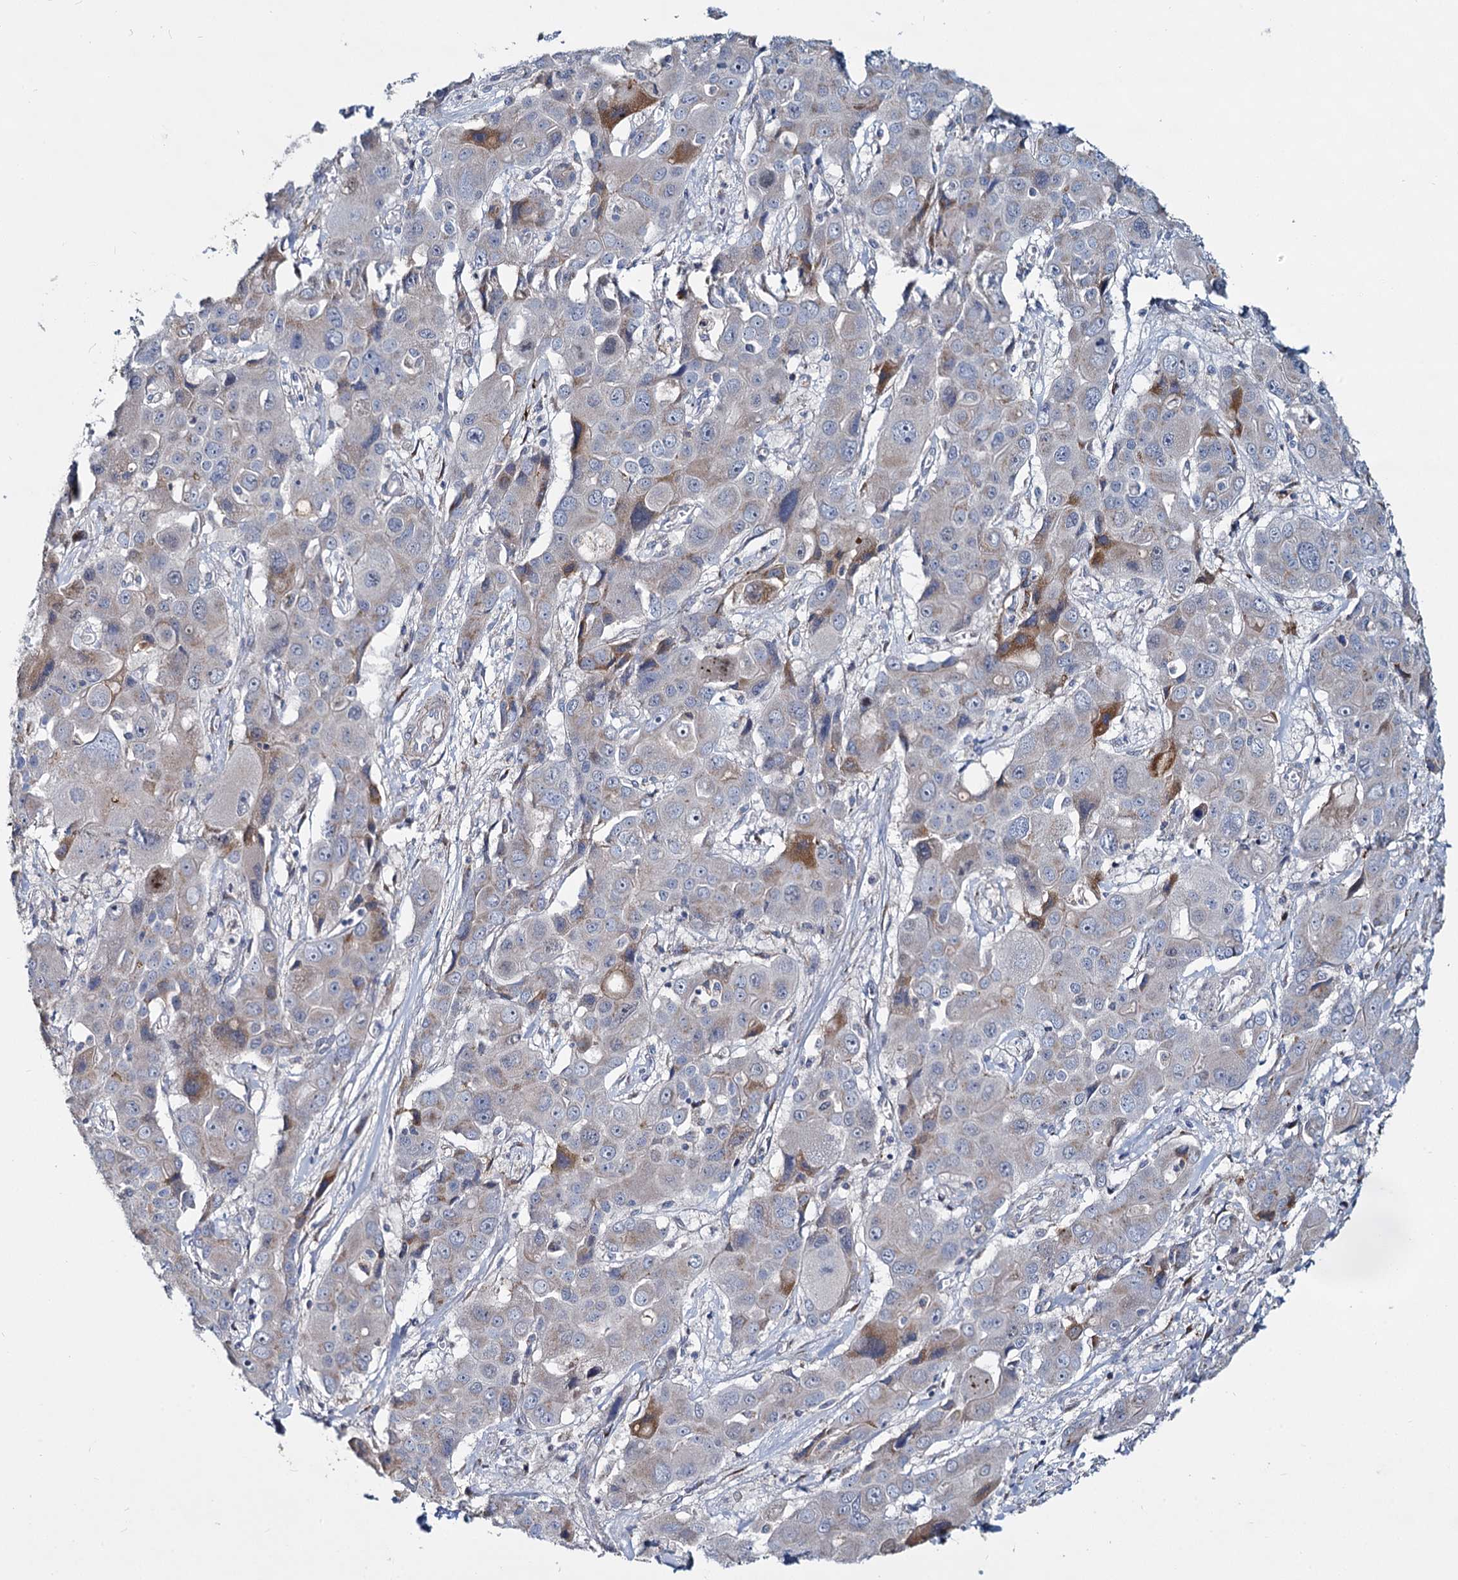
{"staining": {"intensity": "moderate", "quantity": "<25%", "location": "cytoplasmic/membranous"}, "tissue": "liver cancer", "cell_type": "Tumor cells", "image_type": "cancer", "snomed": [{"axis": "morphology", "description": "Cholangiocarcinoma"}, {"axis": "topography", "description": "Liver"}], "caption": "Immunohistochemistry (IHC) staining of cholangiocarcinoma (liver), which displays low levels of moderate cytoplasmic/membranous expression in approximately <25% of tumor cells indicating moderate cytoplasmic/membranous protein positivity. The staining was performed using DAB (3,3'-diaminobenzidine) (brown) for protein detection and nuclei were counterstained in hematoxylin (blue).", "gene": "DCUN1D2", "patient": {"sex": "male", "age": 67}}